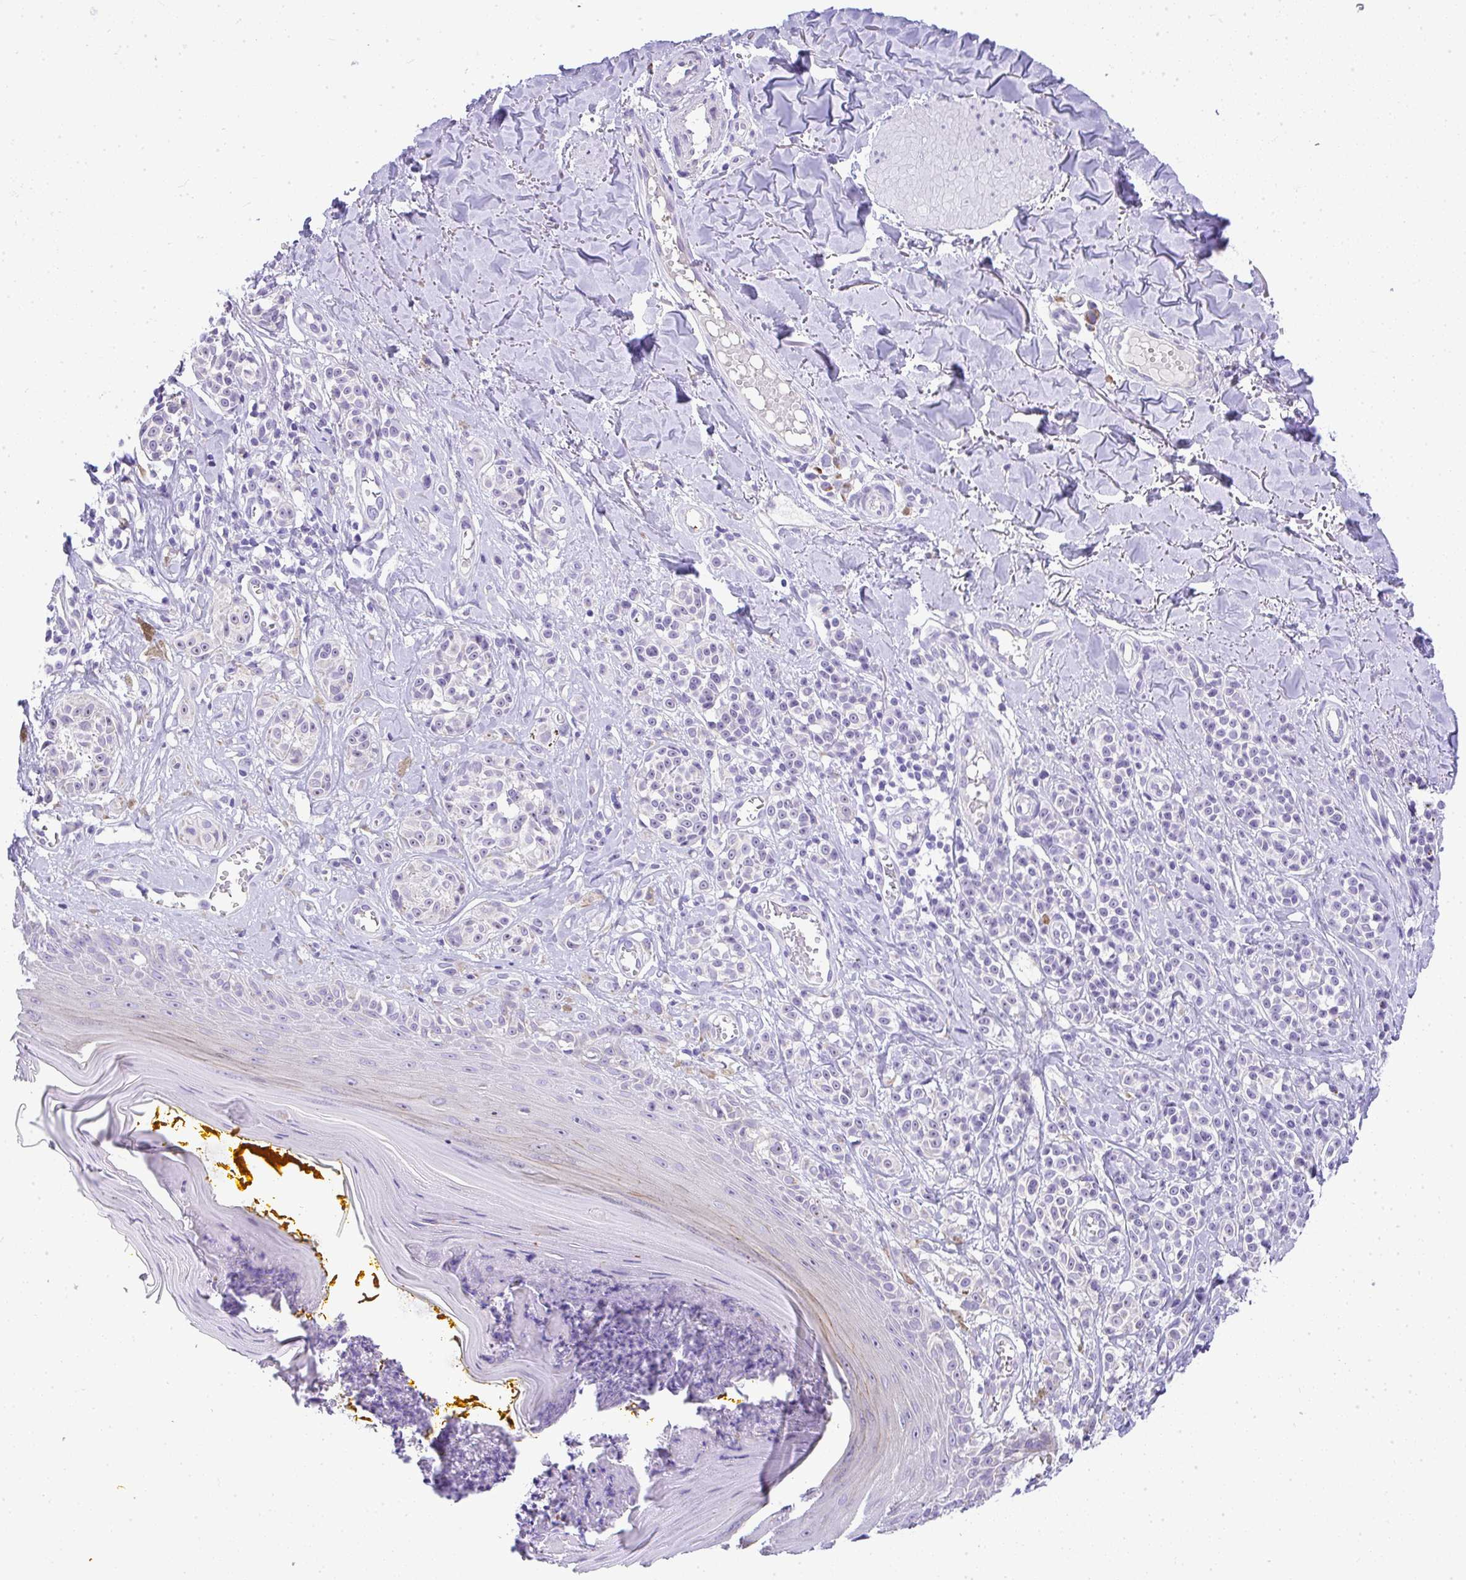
{"staining": {"intensity": "negative", "quantity": "none", "location": "none"}, "tissue": "melanoma", "cell_type": "Tumor cells", "image_type": "cancer", "snomed": [{"axis": "morphology", "description": "Malignant melanoma, NOS"}, {"axis": "topography", "description": "Skin"}], "caption": "A micrograph of malignant melanoma stained for a protein demonstrates no brown staining in tumor cells. (DAB (3,3'-diaminobenzidine) immunohistochemistry, high magnification).", "gene": "ADRA2C", "patient": {"sex": "male", "age": 74}}